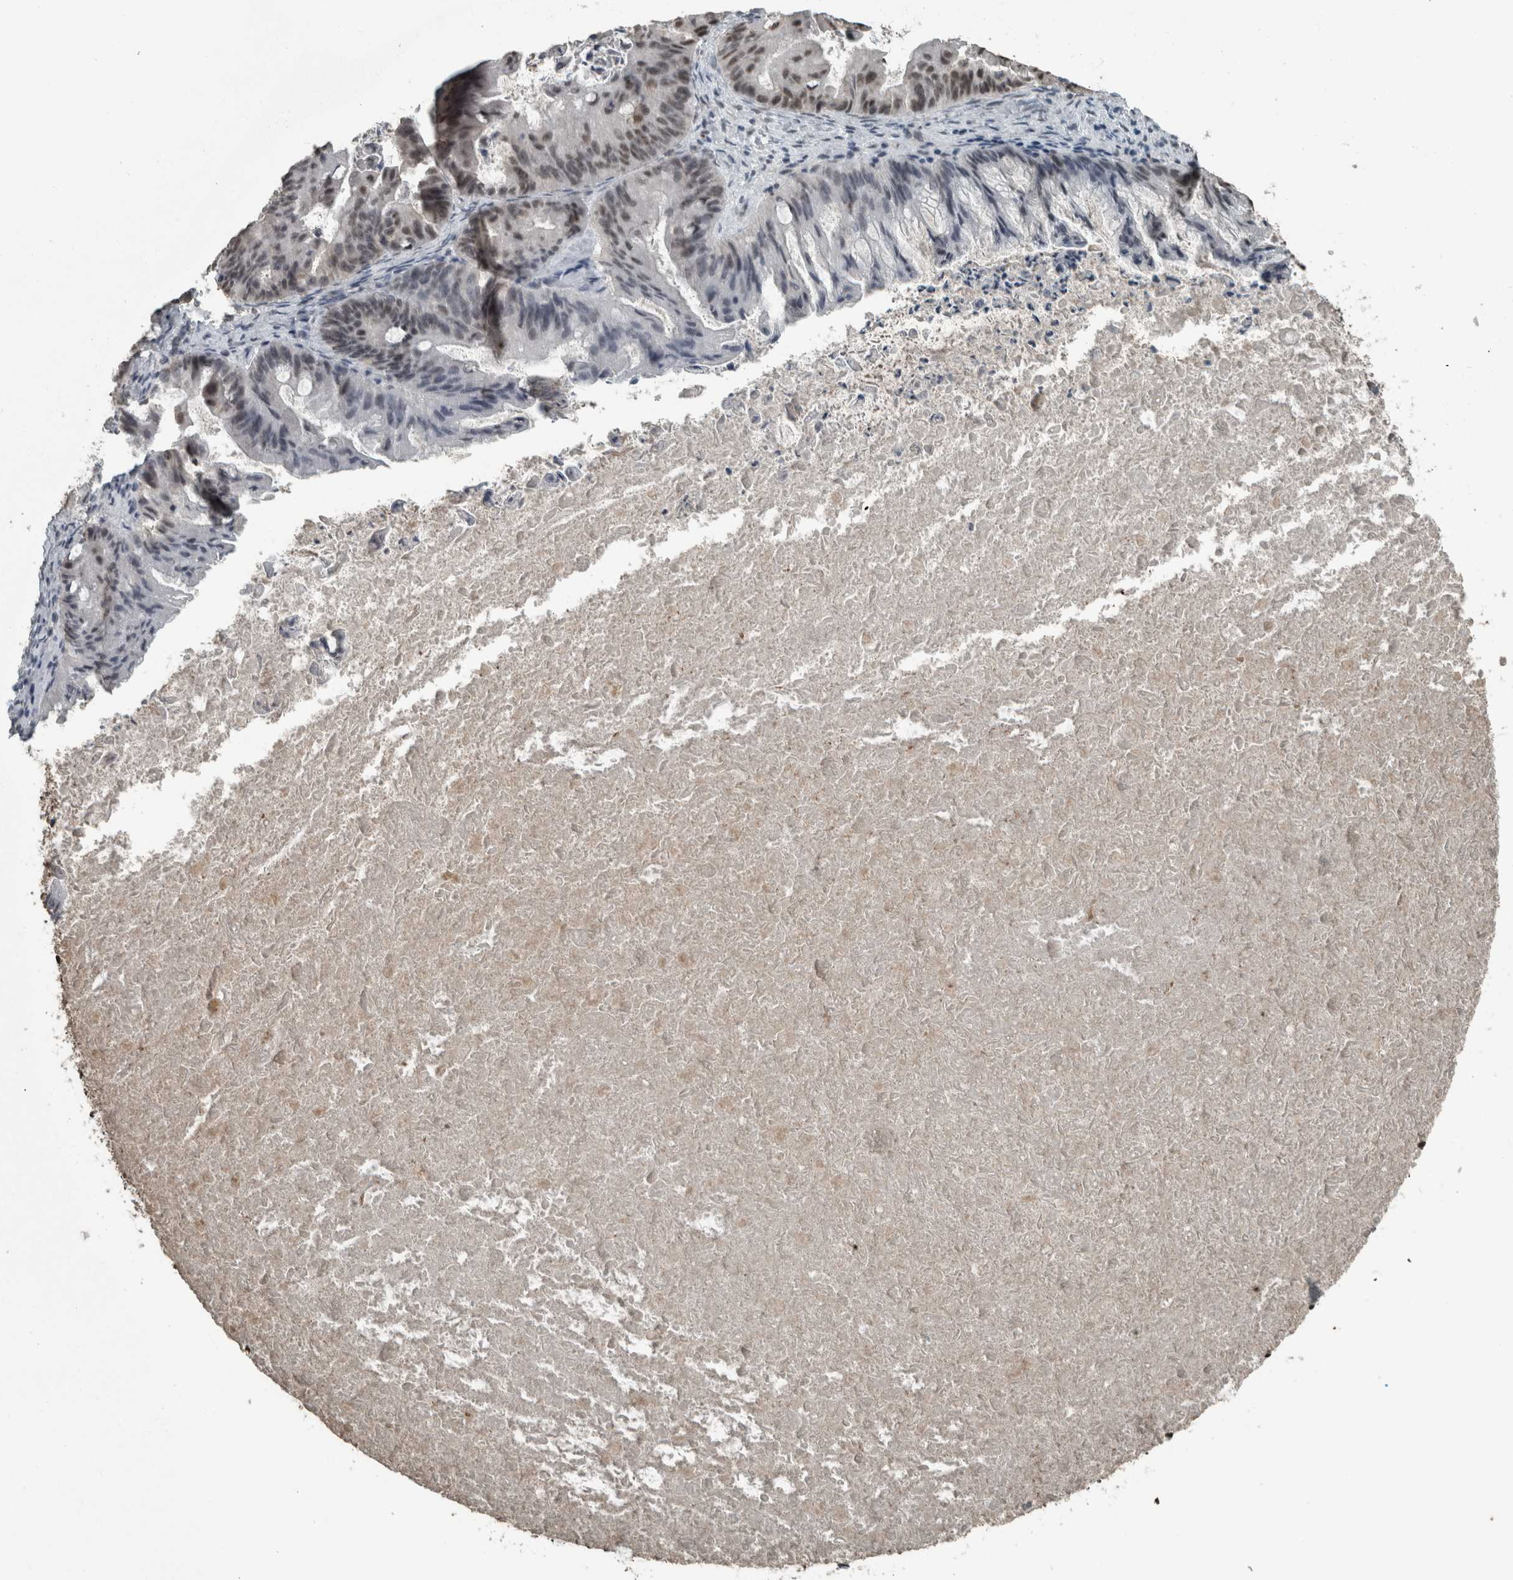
{"staining": {"intensity": "weak", "quantity": ">75%", "location": "nuclear"}, "tissue": "ovarian cancer", "cell_type": "Tumor cells", "image_type": "cancer", "snomed": [{"axis": "morphology", "description": "Cystadenocarcinoma, mucinous, NOS"}, {"axis": "topography", "description": "Ovary"}], "caption": "Immunohistochemistry micrograph of ovarian cancer stained for a protein (brown), which demonstrates low levels of weak nuclear positivity in about >75% of tumor cells.", "gene": "ZNF24", "patient": {"sex": "female", "age": 37}}